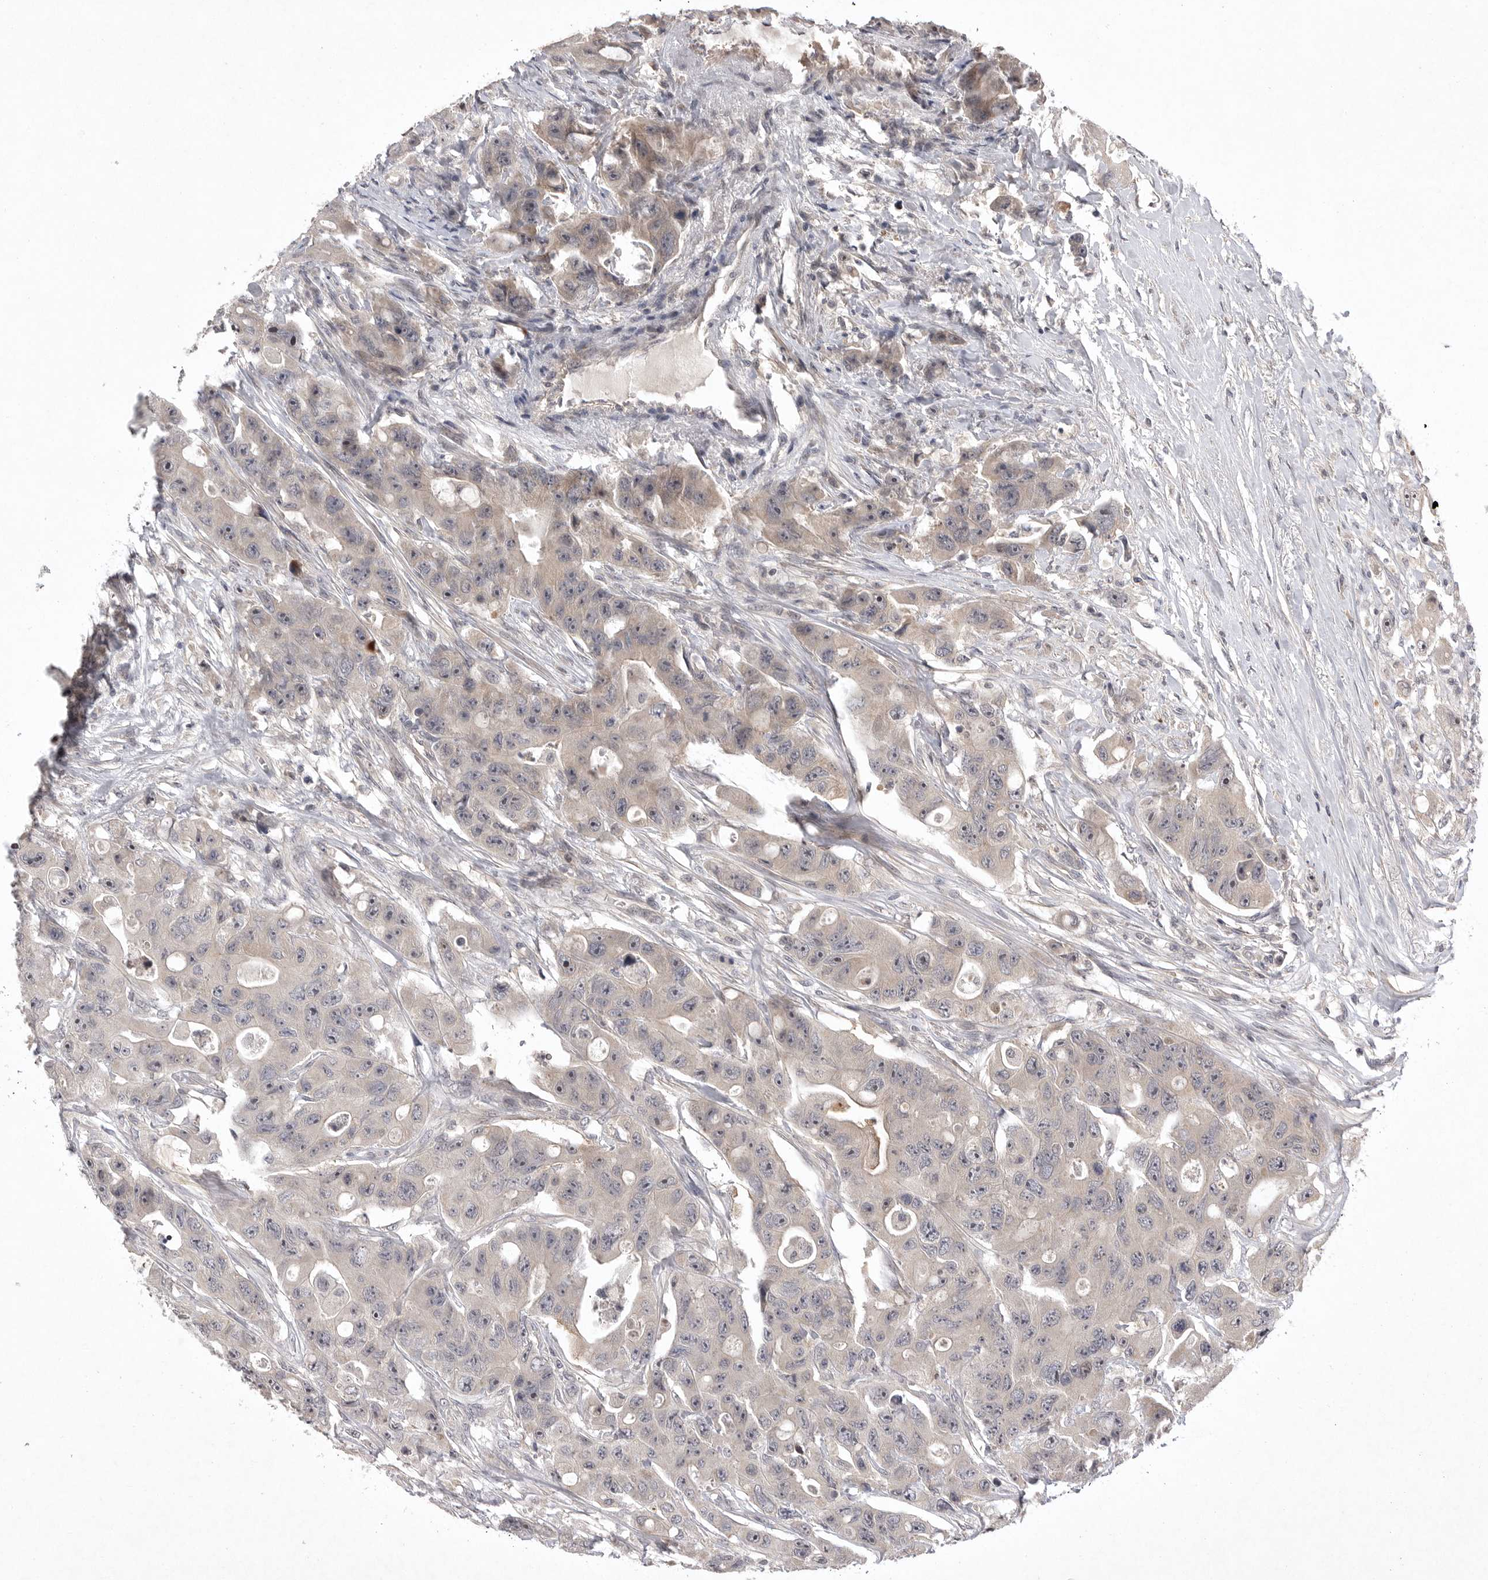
{"staining": {"intensity": "weak", "quantity": "<25%", "location": "cytoplasmic/membranous"}, "tissue": "colorectal cancer", "cell_type": "Tumor cells", "image_type": "cancer", "snomed": [{"axis": "morphology", "description": "Adenocarcinoma, NOS"}, {"axis": "topography", "description": "Colon"}], "caption": "The histopathology image displays no staining of tumor cells in colorectal cancer (adenocarcinoma).", "gene": "UBE3D", "patient": {"sex": "female", "age": 46}}